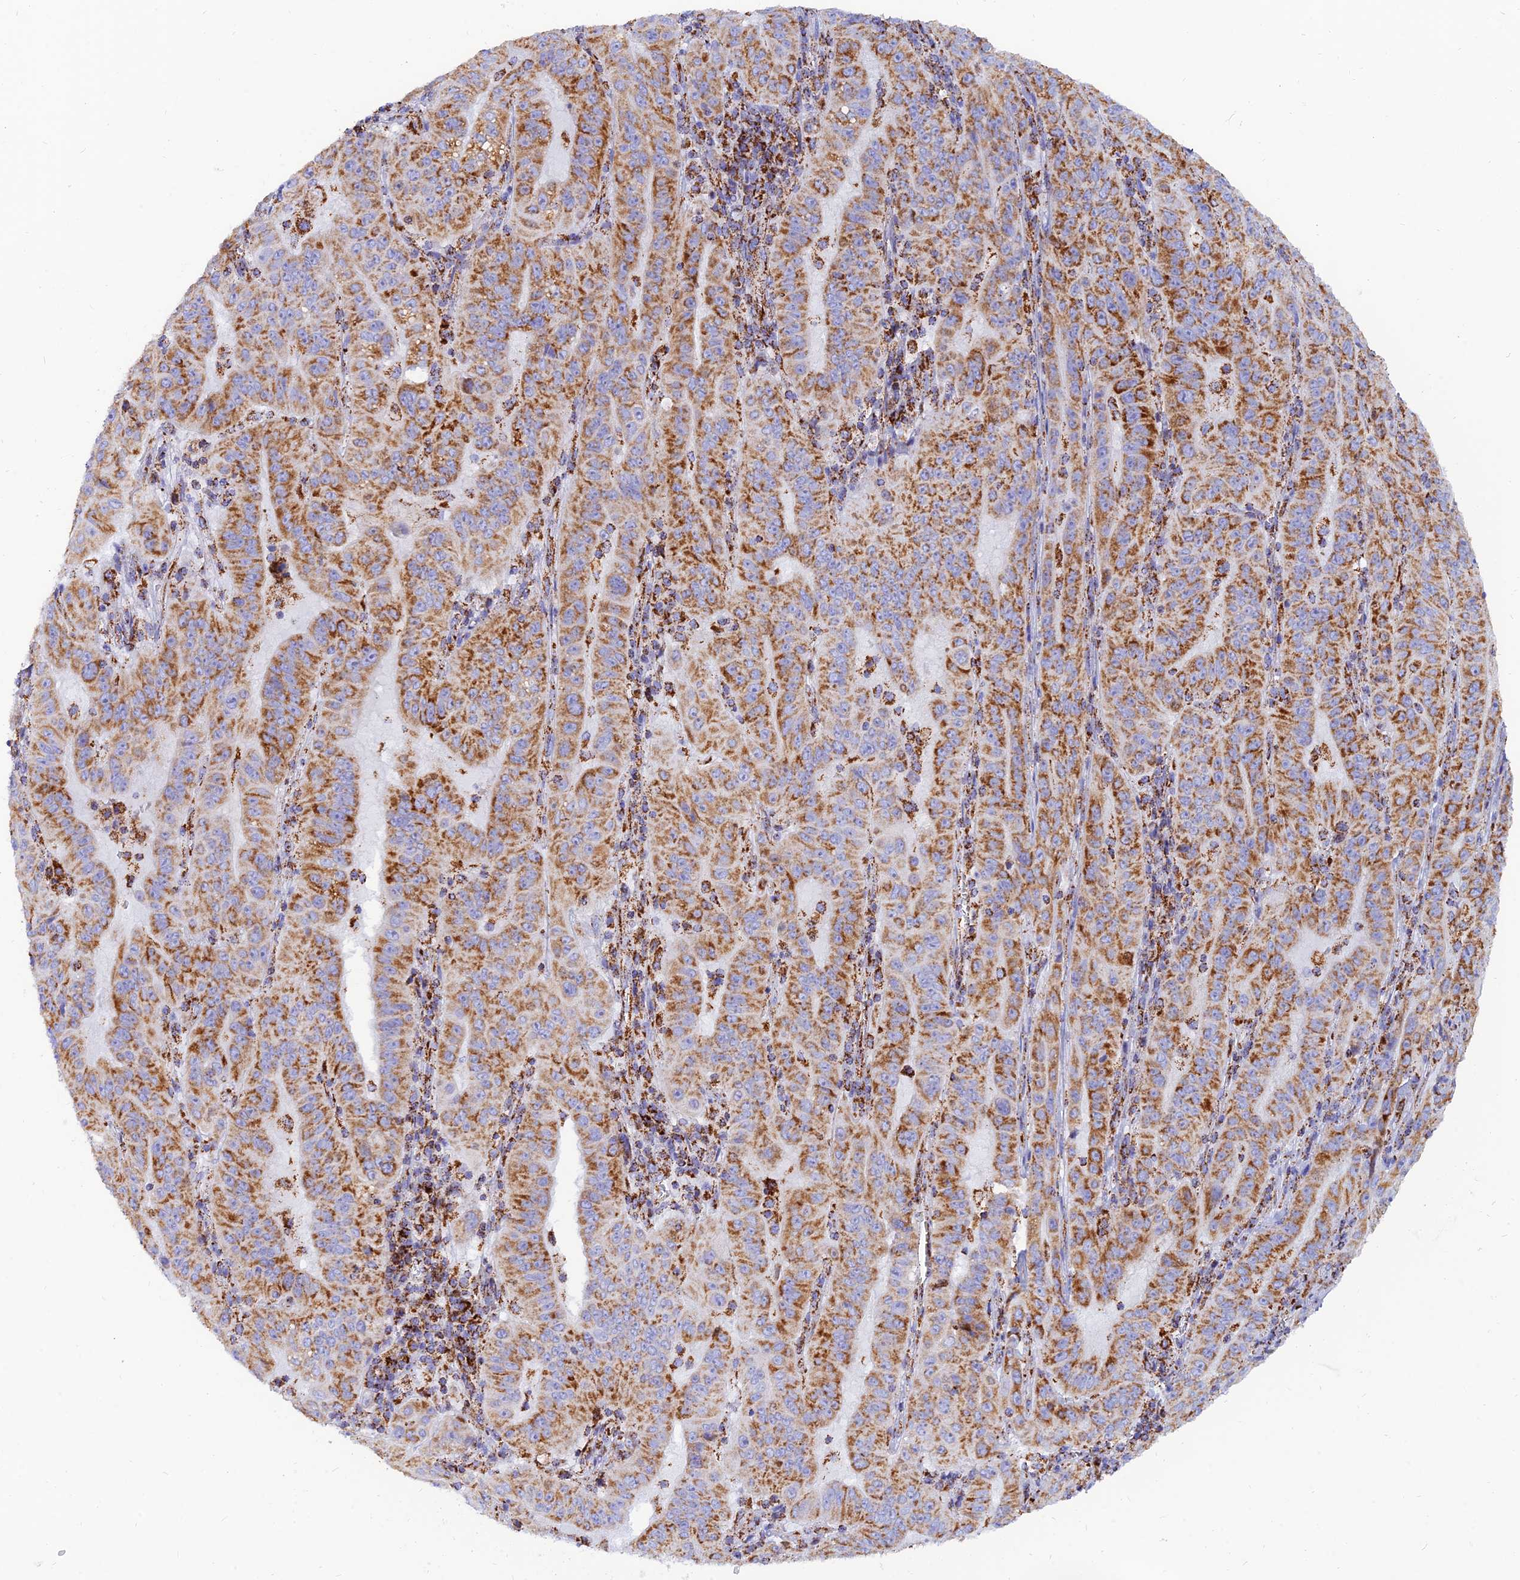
{"staining": {"intensity": "moderate", "quantity": ">75%", "location": "cytoplasmic/membranous"}, "tissue": "pancreatic cancer", "cell_type": "Tumor cells", "image_type": "cancer", "snomed": [{"axis": "morphology", "description": "Adenocarcinoma, NOS"}, {"axis": "topography", "description": "Pancreas"}], "caption": "Immunohistochemistry (IHC) photomicrograph of human pancreatic cancer stained for a protein (brown), which displays medium levels of moderate cytoplasmic/membranous positivity in about >75% of tumor cells.", "gene": "NDUFB6", "patient": {"sex": "male", "age": 63}}